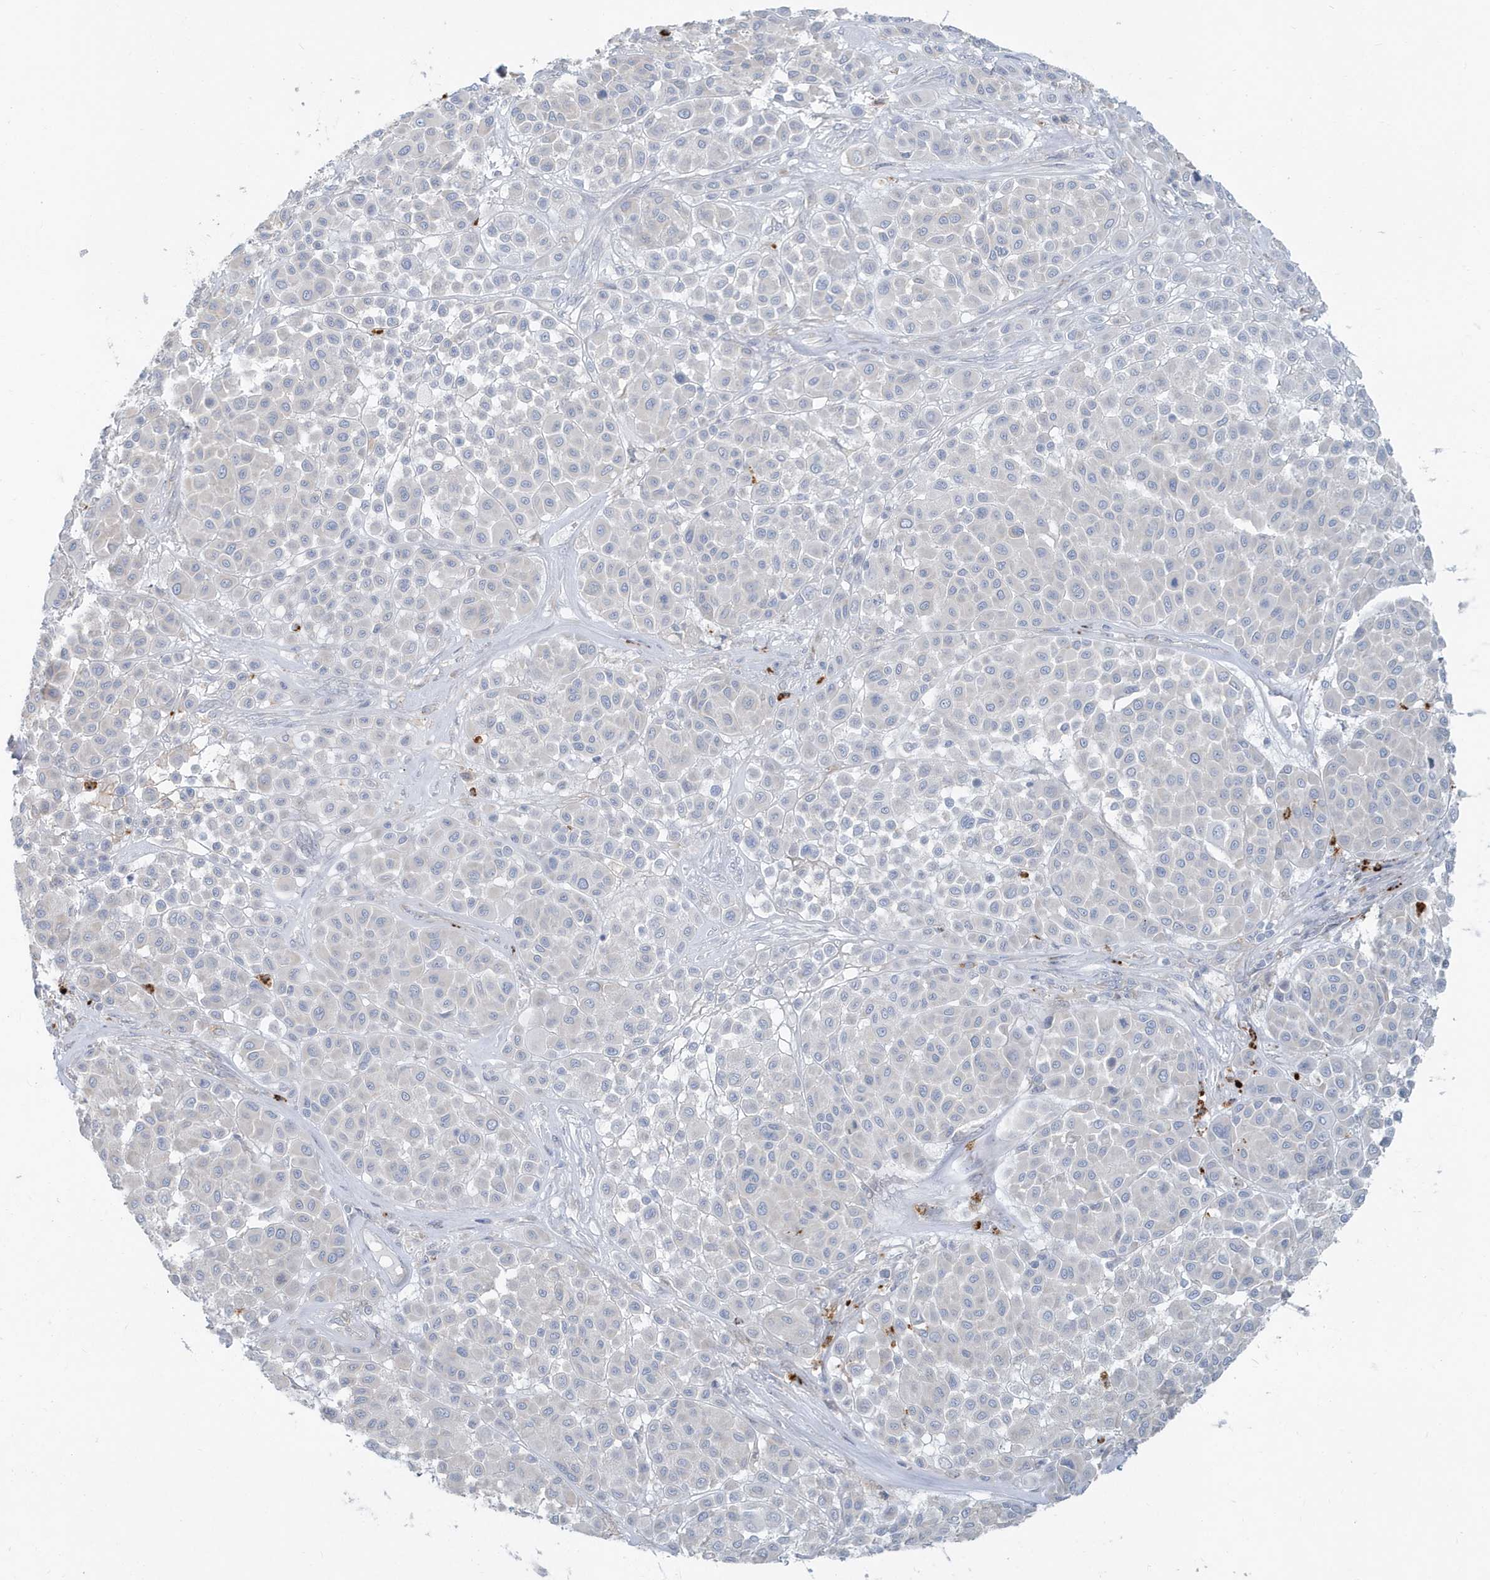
{"staining": {"intensity": "negative", "quantity": "none", "location": "none"}, "tissue": "melanoma", "cell_type": "Tumor cells", "image_type": "cancer", "snomed": [{"axis": "morphology", "description": "Malignant melanoma, Metastatic site"}, {"axis": "topography", "description": "Soft tissue"}], "caption": "Immunohistochemical staining of melanoma displays no significant positivity in tumor cells.", "gene": "CCNJ", "patient": {"sex": "male", "age": 41}}